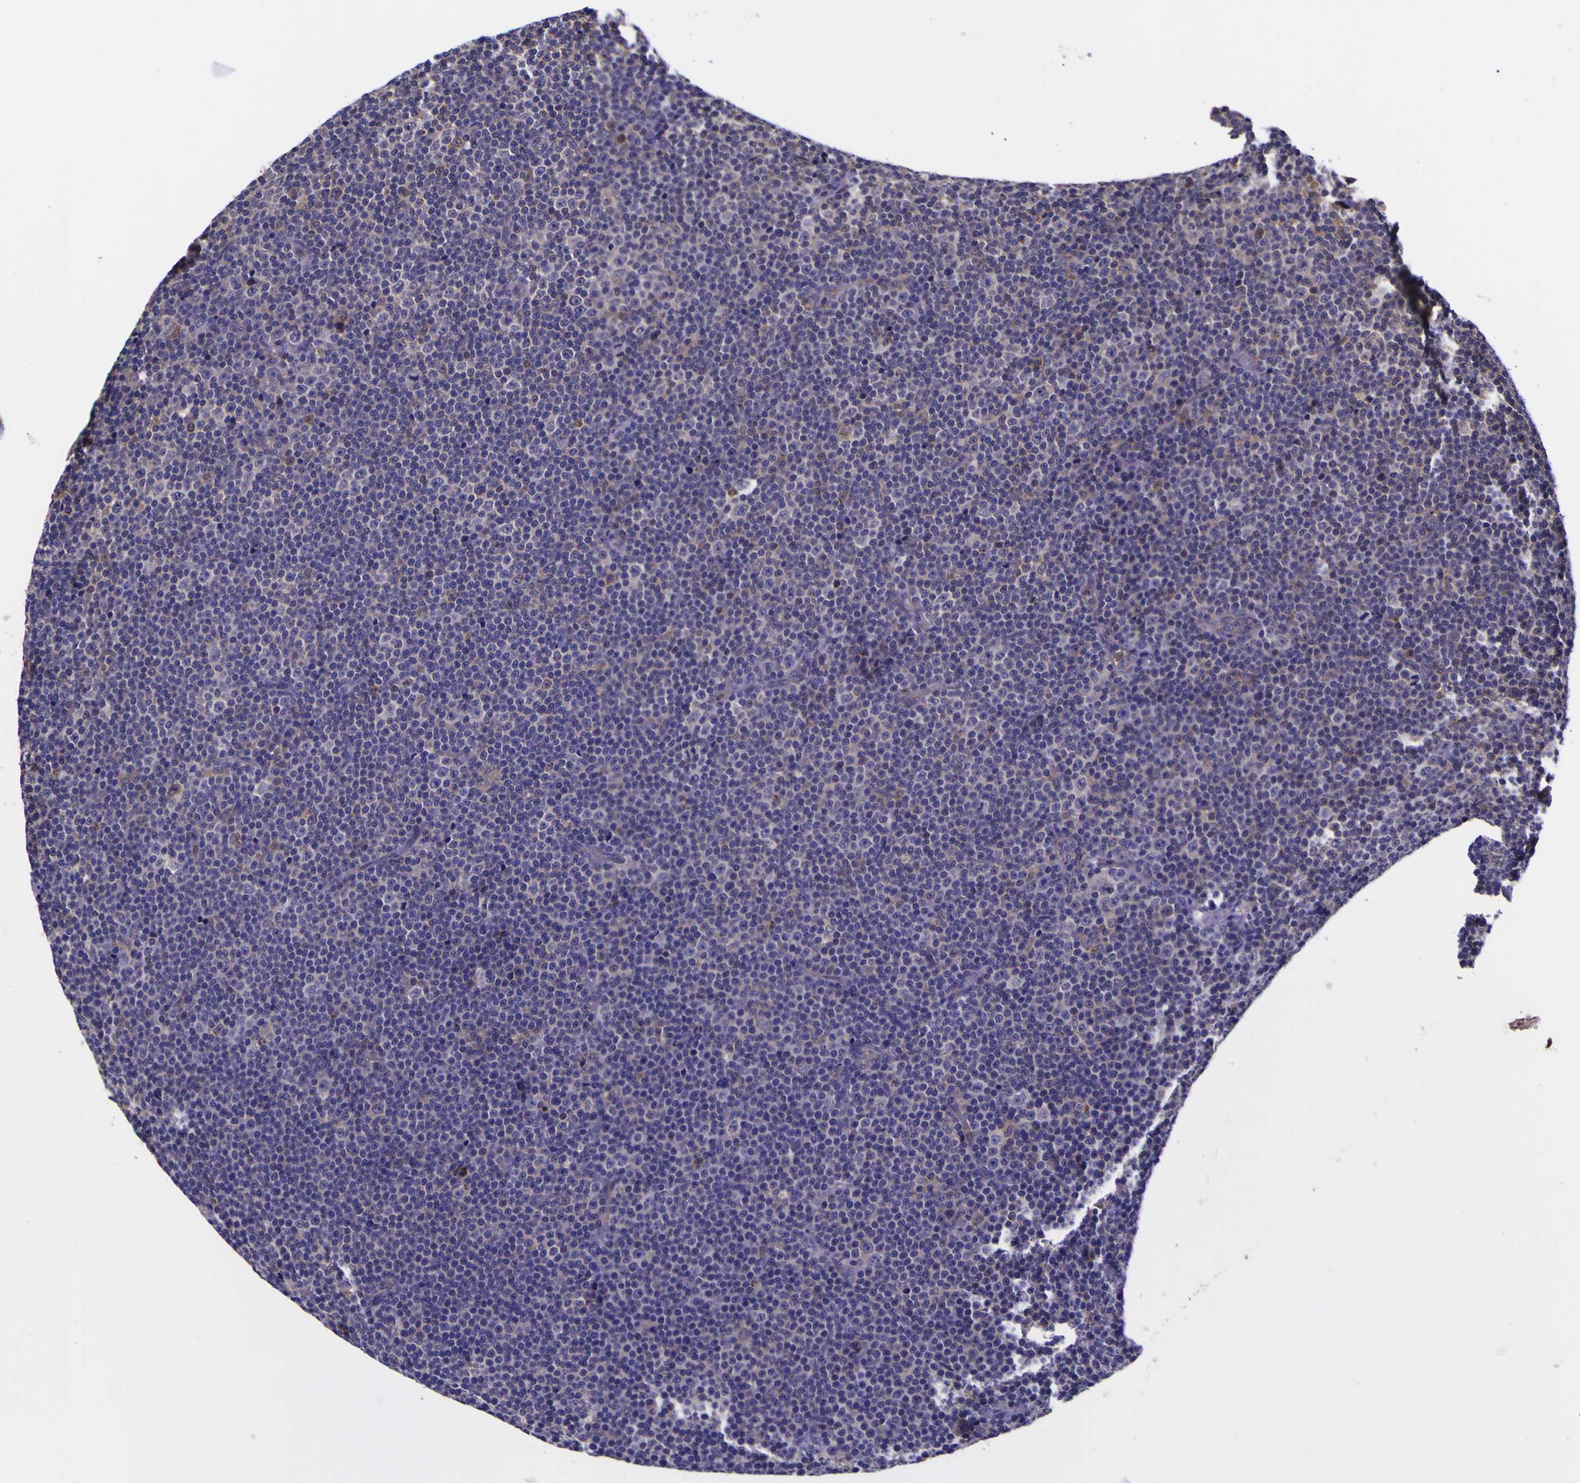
{"staining": {"intensity": "negative", "quantity": "none", "location": "none"}, "tissue": "lymphoma", "cell_type": "Tumor cells", "image_type": "cancer", "snomed": [{"axis": "morphology", "description": "Malignant lymphoma, non-Hodgkin's type, Low grade"}, {"axis": "topography", "description": "Lymph node"}], "caption": "Tumor cells show no significant protein positivity in lymphoma.", "gene": "MAPK14", "patient": {"sex": "female", "age": 67}}